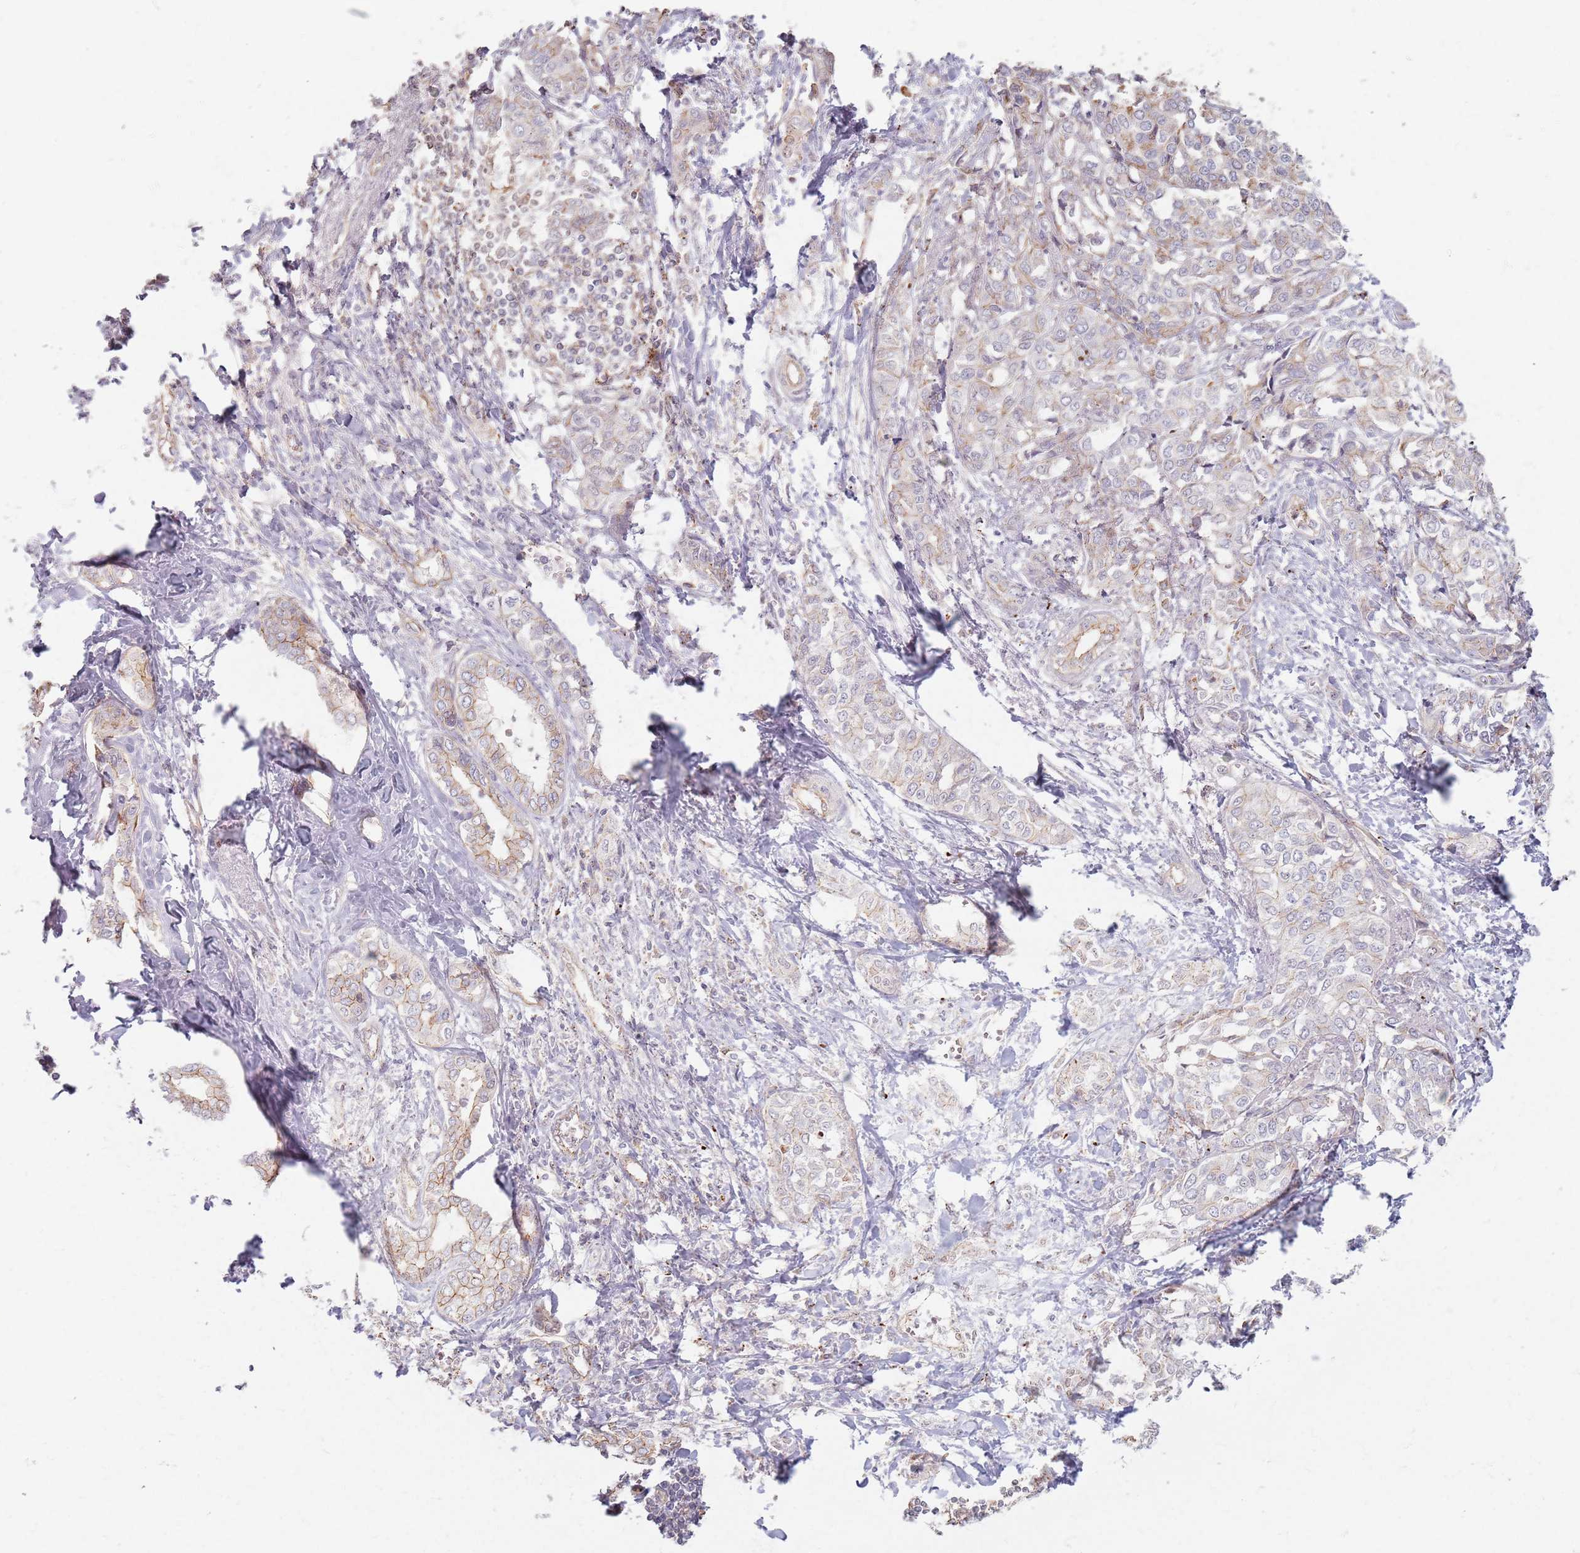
{"staining": {"intensity": "weak", "quantity": "25%-75%", "location": "cytoplasmic/membranous"}, "tissue": "liver cancer", "cell_type": "Tumor cells", "image_type": "cancer", "snomed": [{"axis": "morphology", "description": "Cholangiocarcinoma"}, {"axis": "topography", "description": "Liver"}], "caption": "A low amount of weak cytoplasmic/membranous expression is identified in approximately 25%-75% of tumor cells in cholangiocarcinoma (liver) tissue.", "gene": "KCNA5", "patient": {"sex": "female", "age": 77}}